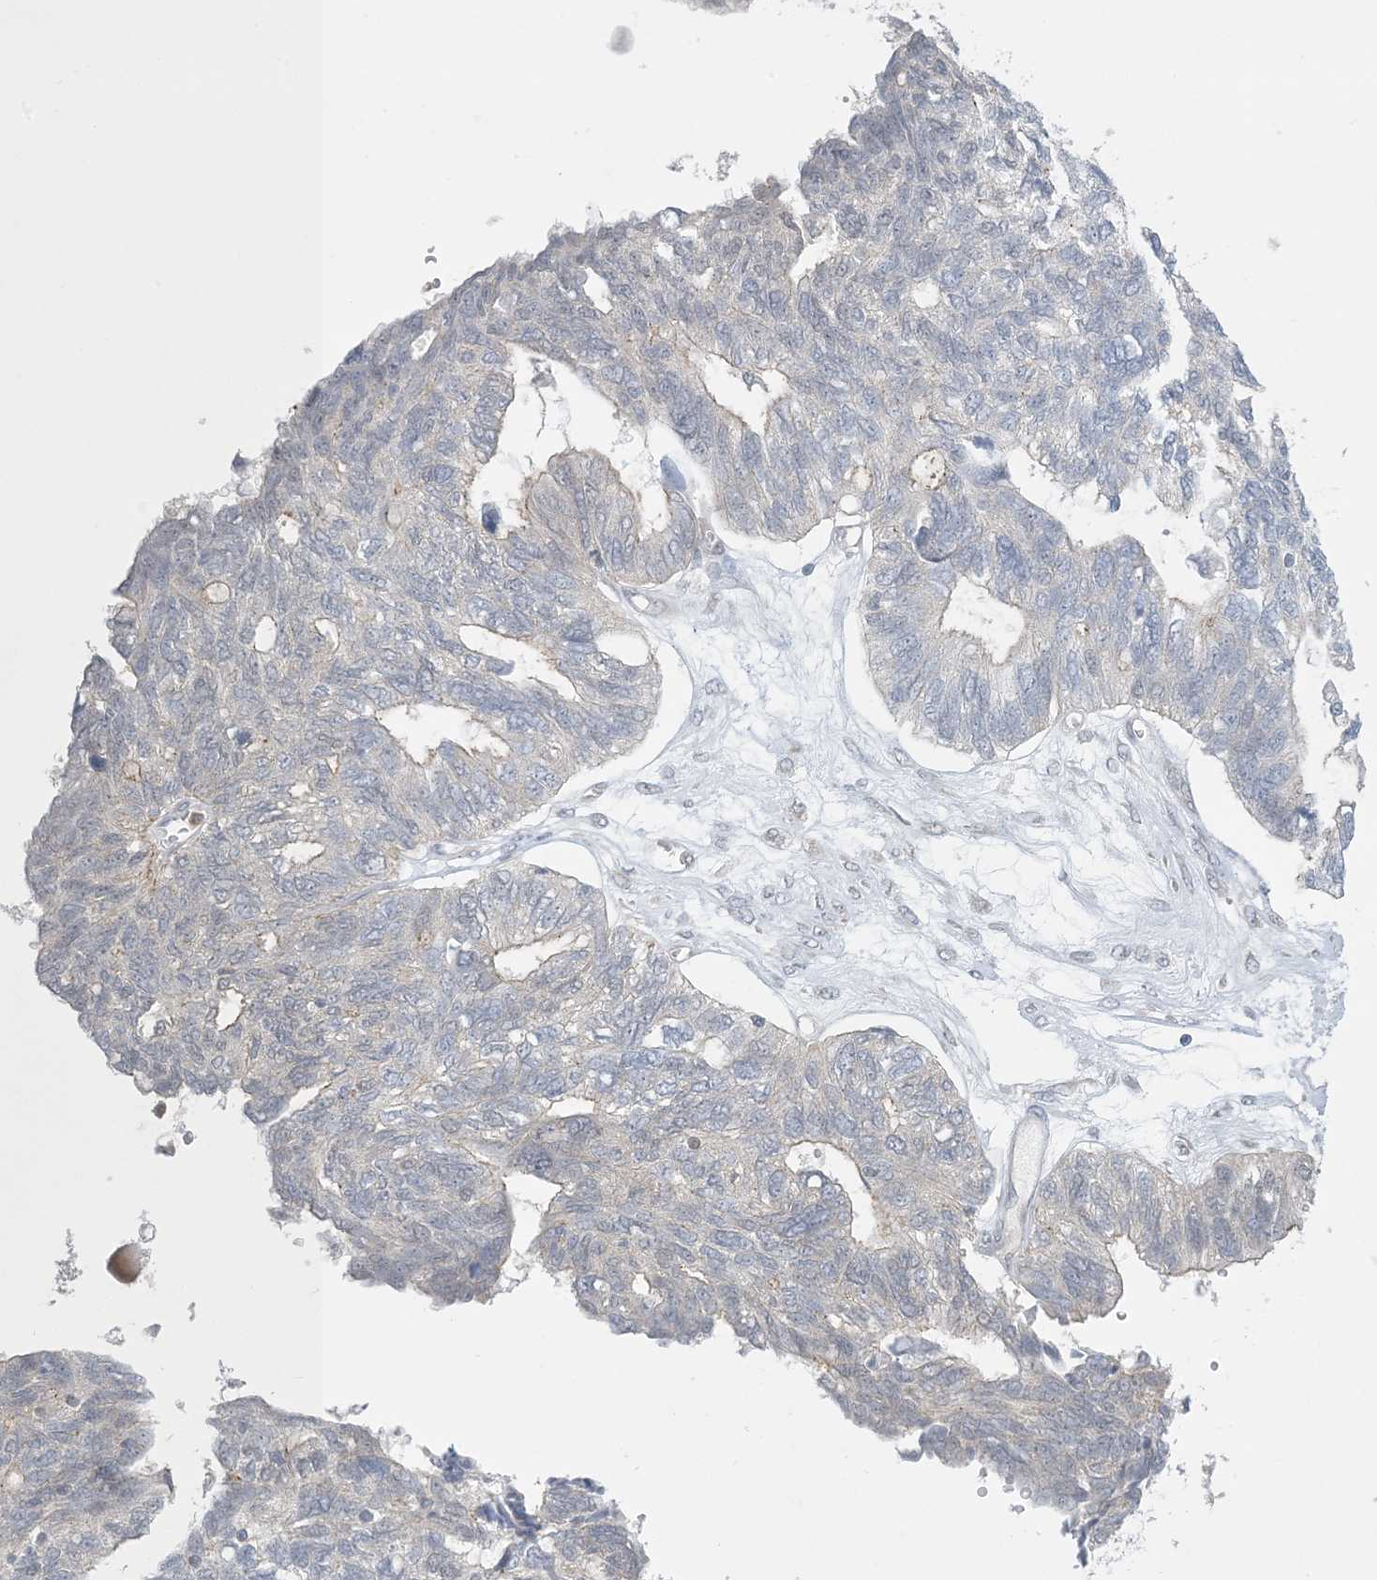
{"staining": {"intensity": "negative", "quantity": "none", "location": "none"}, "tissue": "ovarian cancer", "cell_type": "Tumor cells", "image_type": "cancer", "snomed": [{"axis": "morphology", "description": "Cystadenocarcinoma, serous, NOS"}, {"axis": "topography", "description": "Ovary"}], "caption": "Micrograph shows no protein staining in tumor cells of ovarian cancer (serous cystadenocarcinoma) tissue.", "gene": "KIF3A", "patient": {"sex": "female", "age": 79}}